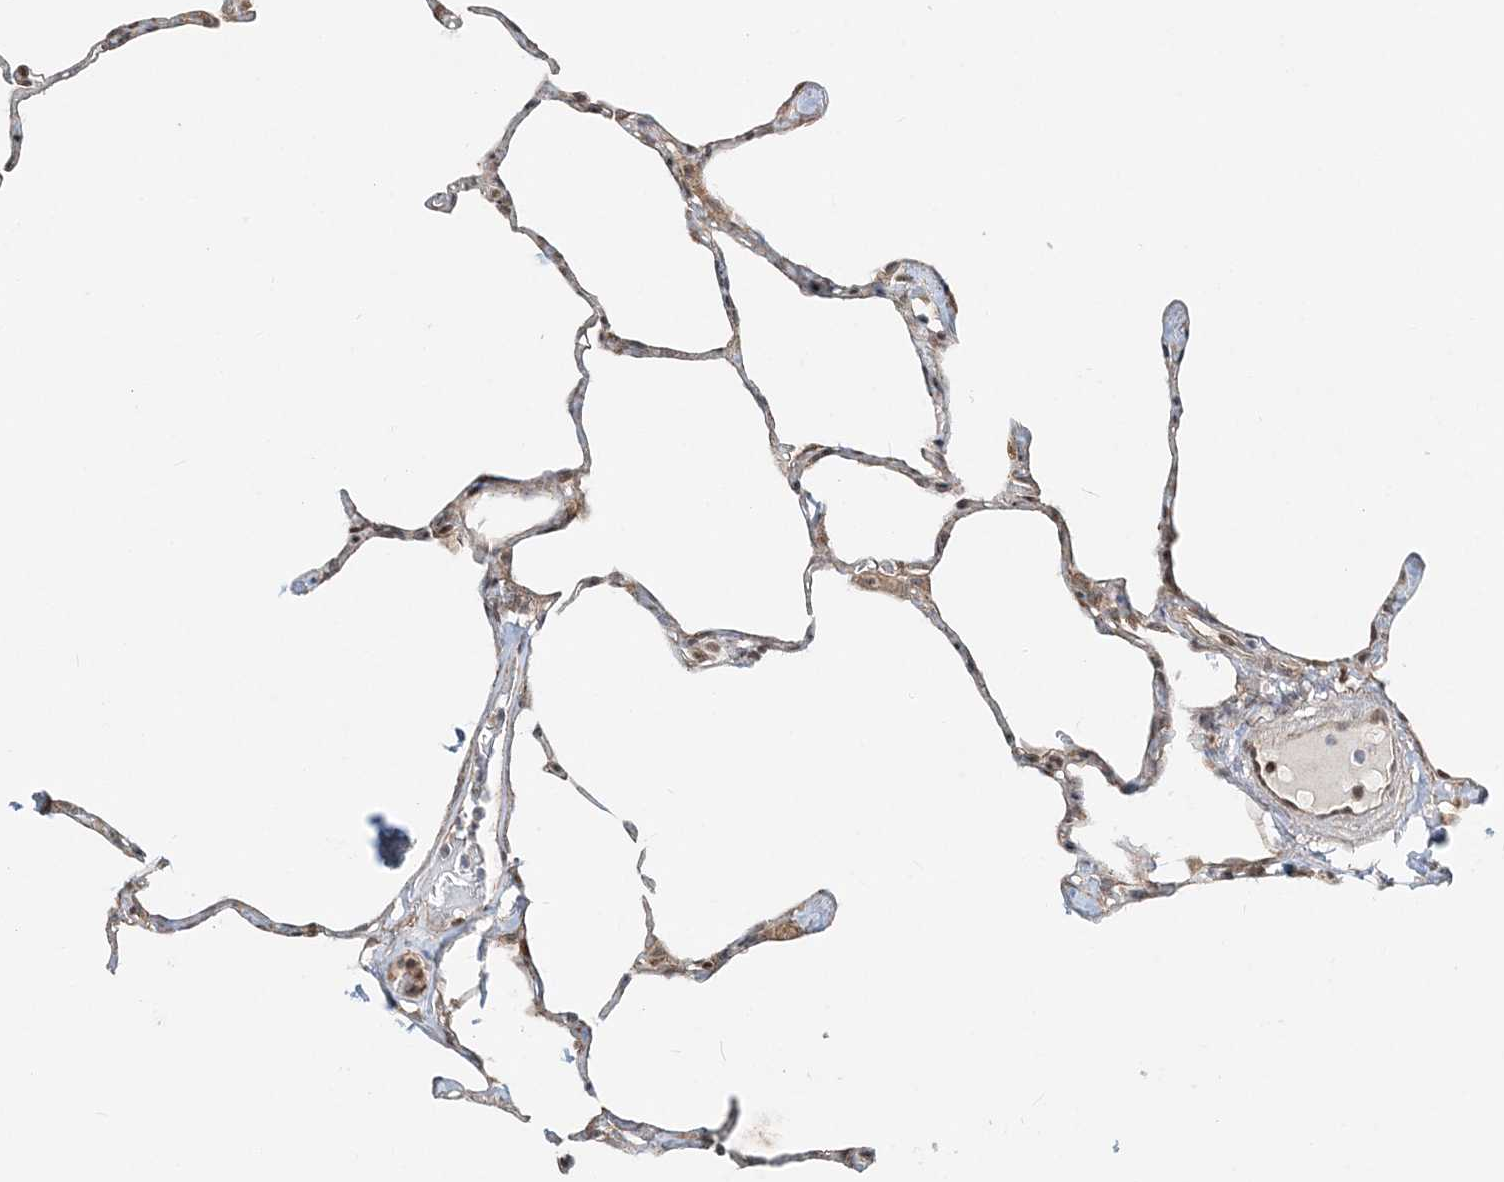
{"staining": {"intensity": "weak", "quantity": "<25%", "location": "cytoplasmic/membranous"}, "tissue": "lung", "cell_type": "Alveolar cells", "image_type": "normal", "snomed": [{"axis": "morphology", "description": "Normal tissue, NOS"}, {"axis": "topography", "description": "Lung"}], "caption": "The image demonstrates no significant staining in alveolar cells of lung. The staining is performed using DAB brown chromogen with nuclei counter-stained in using hematoxylin.", "gene": "CXXC5", "patient": {"sex": "male", "age": 65}}